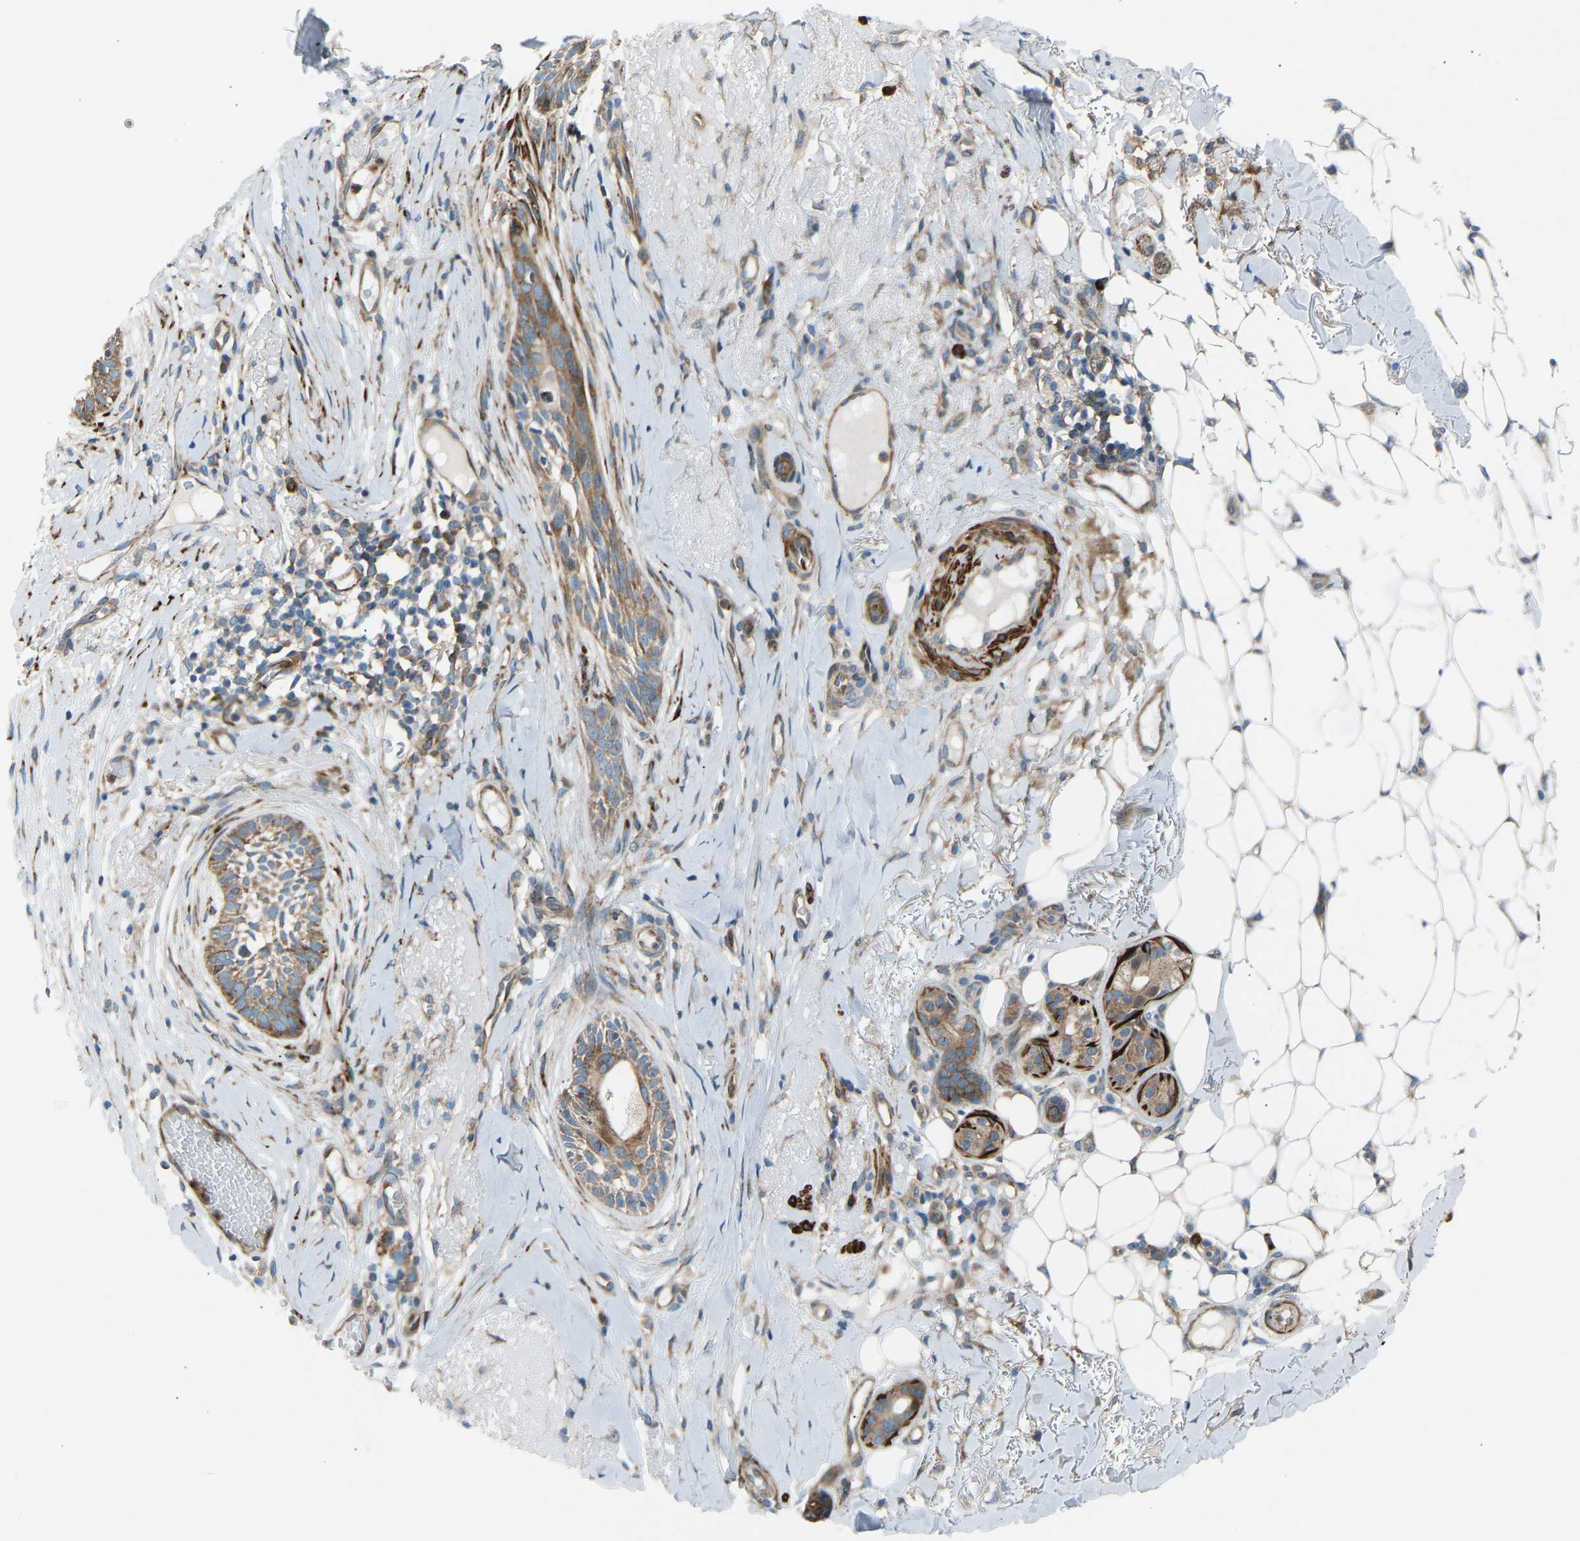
{"staining": {"intensity": "moderate", "quantity": ">75%", "location": "cytoplasmic/membranous"}, "tissue": "skin cancer", "cell_type": "Tumor cells", "image_type": "cancer", "snomed": [{"axis": "morphology", "description": "Basal cell carcinoma"}, {"axis": "topography", "description": "Skin"}], "caption": "Brown immunohistochemical staining in human basal cell carcinoma (skin) displays moderate cytoplasmic/membranous positivity in about >75% of tumor cells.", "gene": "VPS41", "patient": {"sex": "female", "age": 88}}